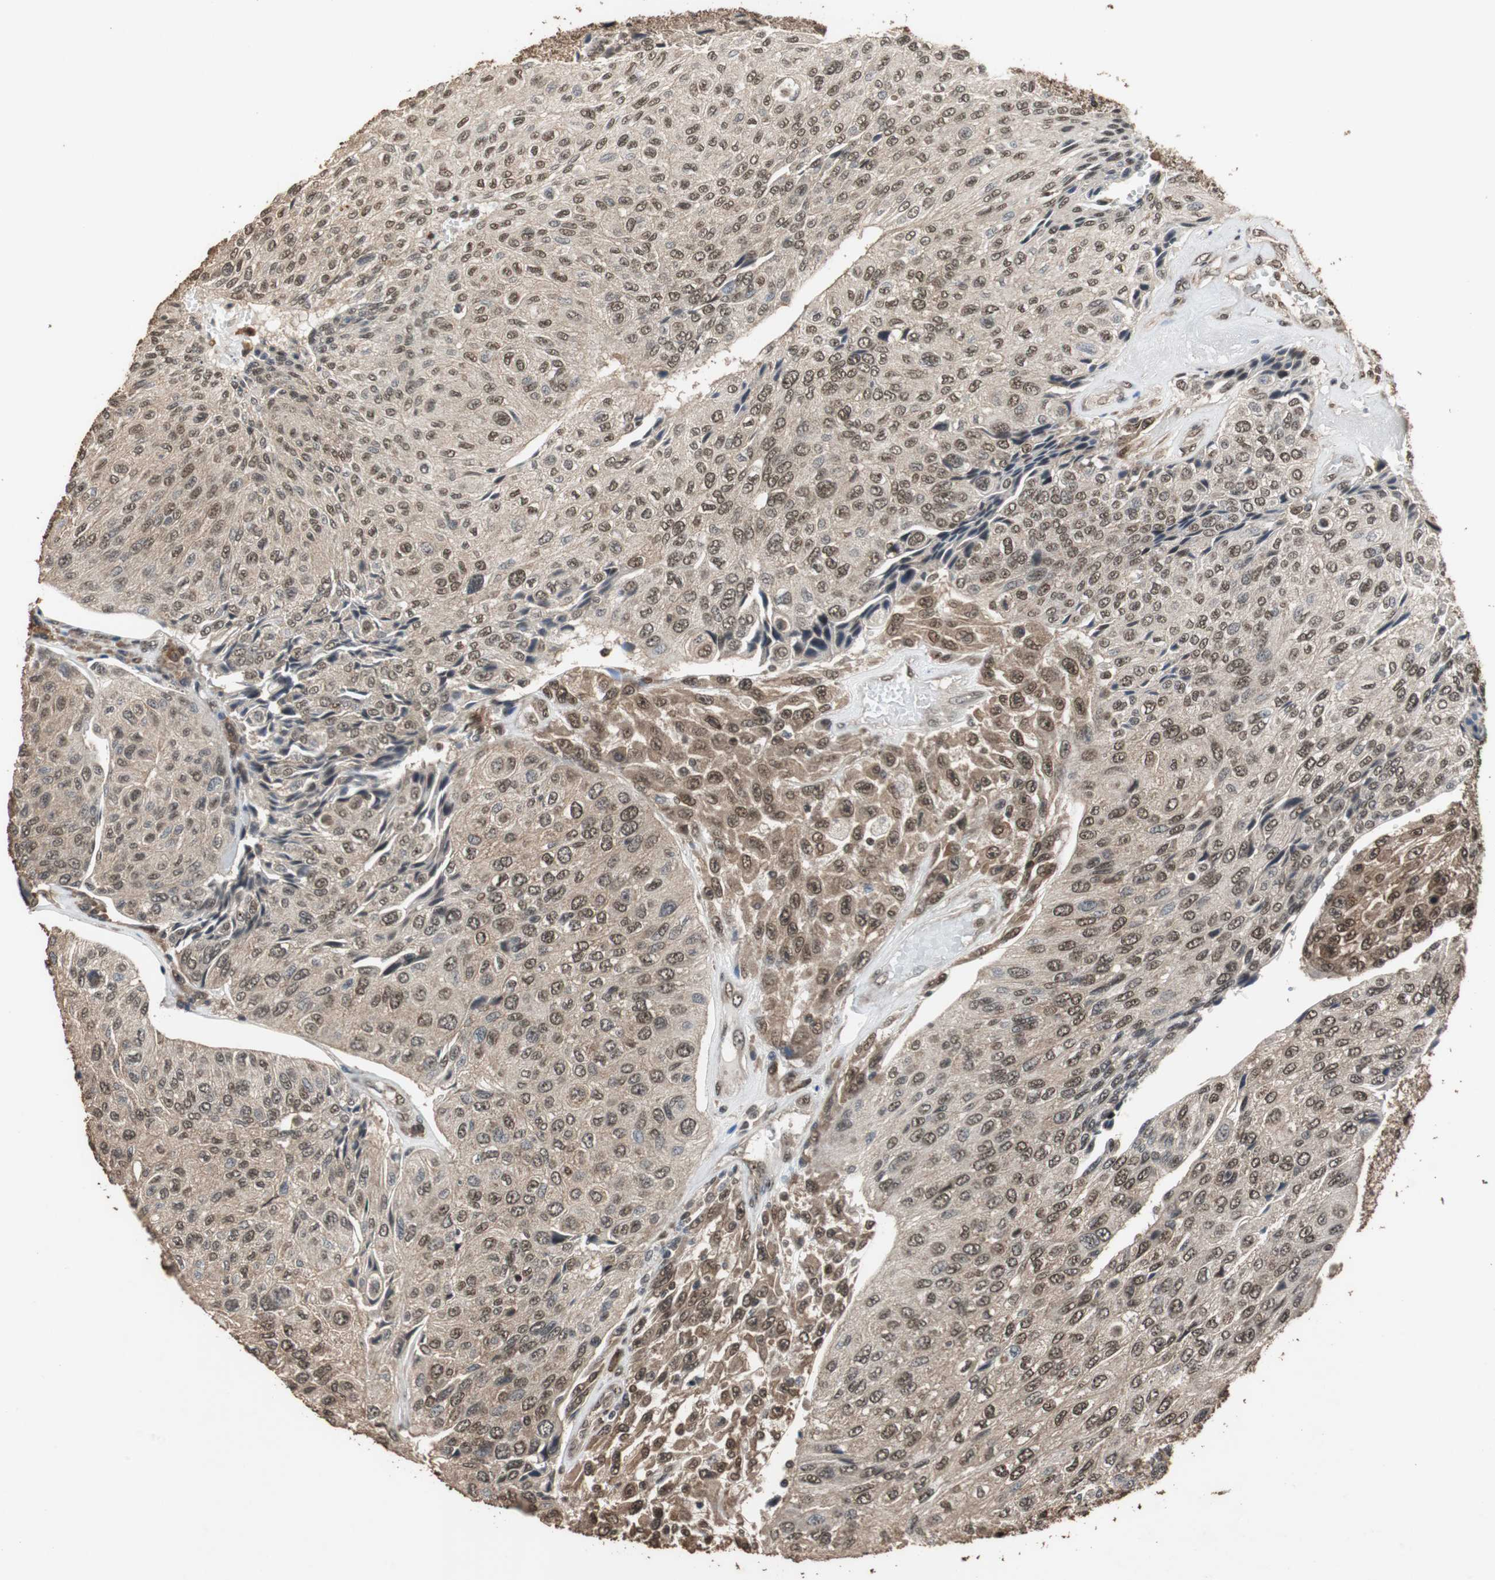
{"staining": {"intensity": "moderate", "quantity": ">75%", "location": "cytoplasmic/membranous,nuclear"}, "tissue": "urothelial cancer", "cell_type": "Tumor cells", "image_type": "cancer", "snomed": [{"axis": "morphology", "description": "Urothelial carcinoma, High grade"}, {"axis": "topography", "description": "Urinary bladder"}], "caption": "High-grade urothelial carcinoma stained with a brown dye reveals moderate cytoplasmic/membranous and nuclear positive staining in about >75% of tumor cells.", "gene": "ZNF18", "patient": {"sex": "male", "age": 66}}